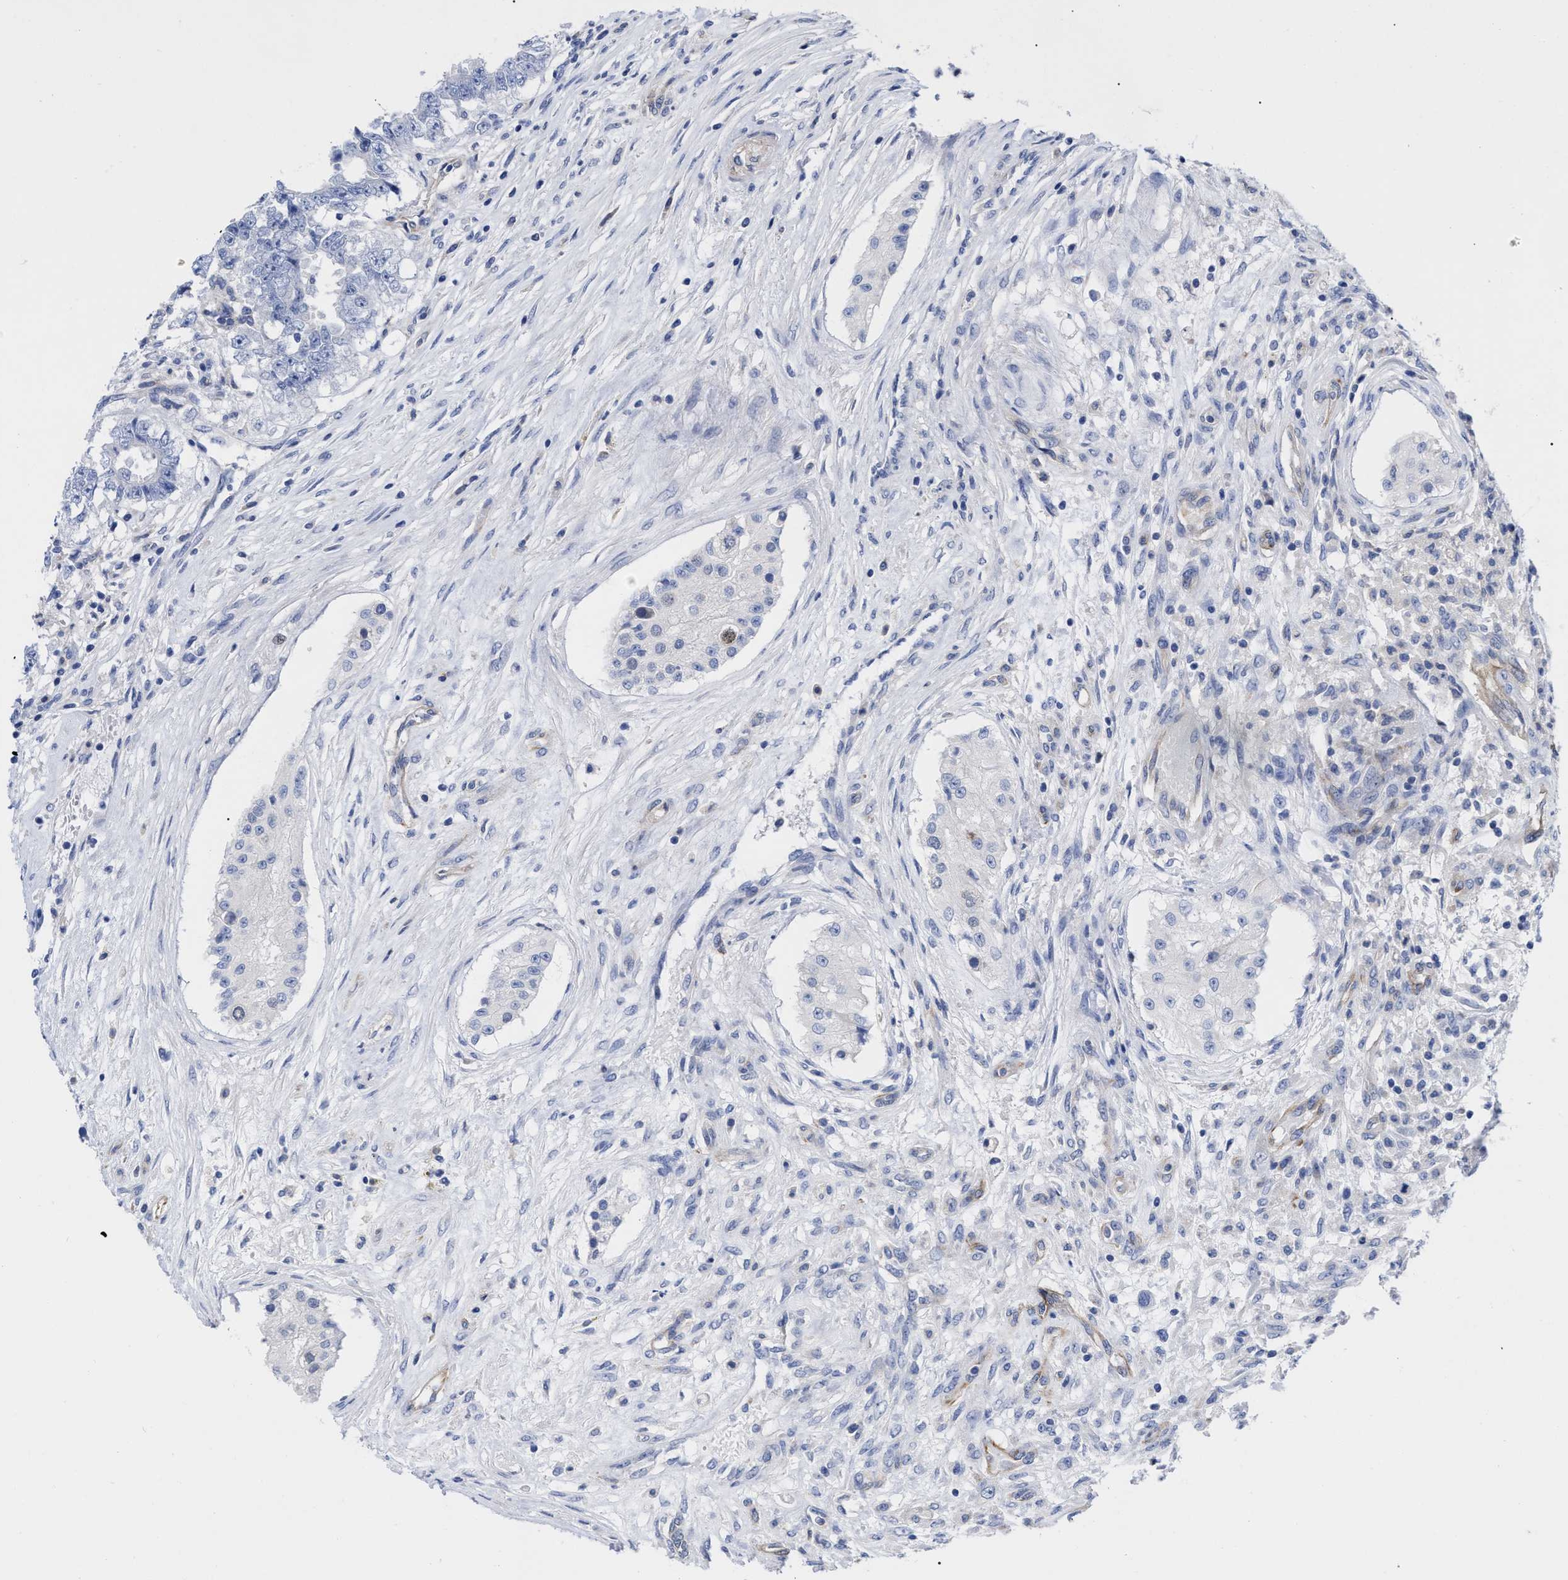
{"staining": {"intensity": "negative", "quantity": "none", "location": "none"}, "tissue": "testis cancer", "cell_type": "Tumor cells", "image_type": "cancer", "snomed": [{"axis": "morphology", "description": "Carcinoma, Embryonal, NOS"}, {"axis": "topography", "description": "Testis"}], "caption": "Immunohistochemistry (IHC) image of testis cancer (embryonal carcinoma) stained for a protein (brown), which exhibits no expression in tumor cells. Nuclei are stained in blue.", "gene": "IRAG2", "patient": {"sex": "male", "age": 25}}